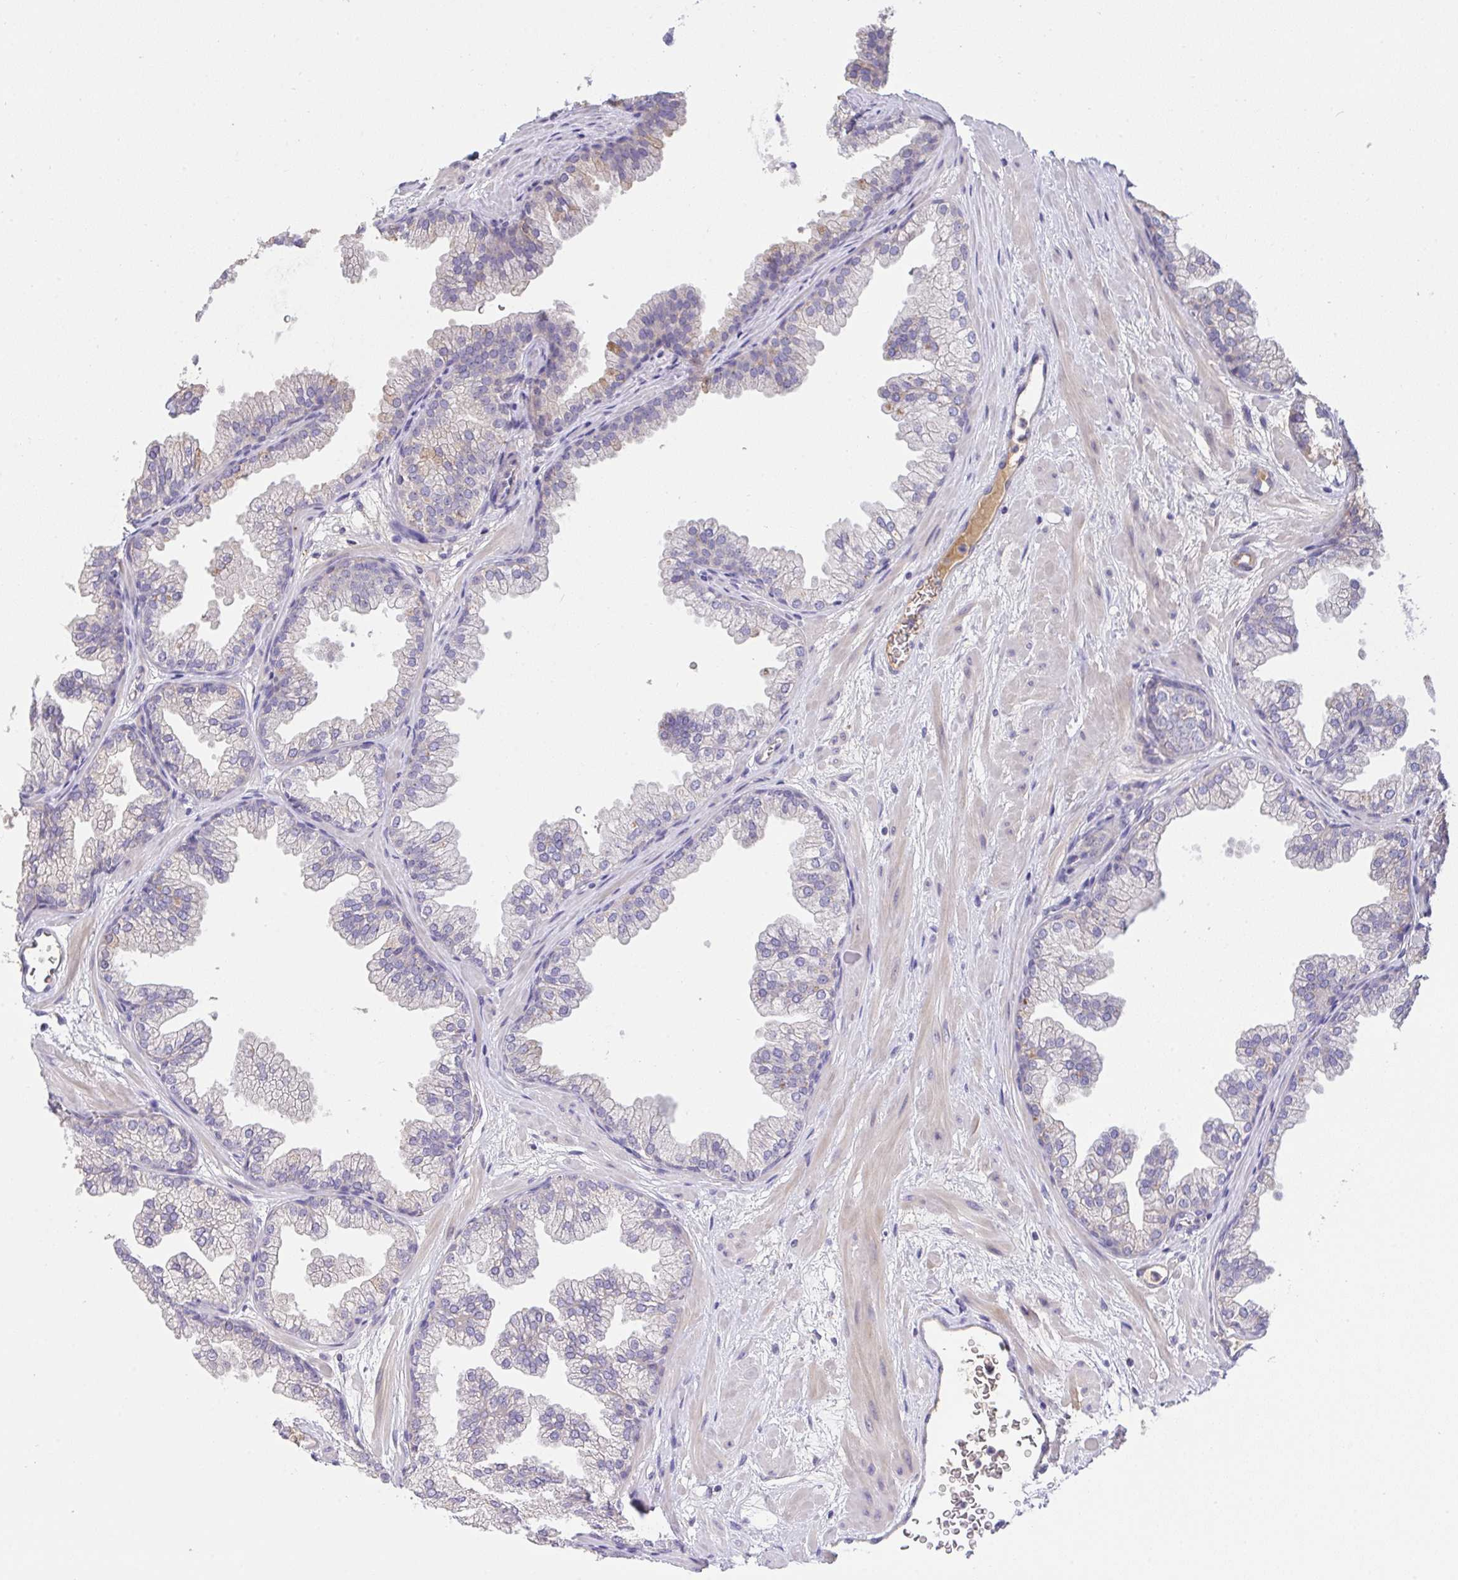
{"staining": {"intensity": "weak", "quantity": "<25%", "location": "cytoplasmic/membranous"}, "tissue": "prostate", "cell_type": "Glandular cells", "image_type": "normal", "snomed": [{"axis": "morphology", "description": "Normal tissue, NOS"}, {"axis": "topography", "description": "Prostate"}], "caption": "Prostate stained for a protein using immunohistochemistry (IHC) shows no expression glandular cells.", "gene": "ZNF581", "patient": {"sex": "male", "age": 37}}